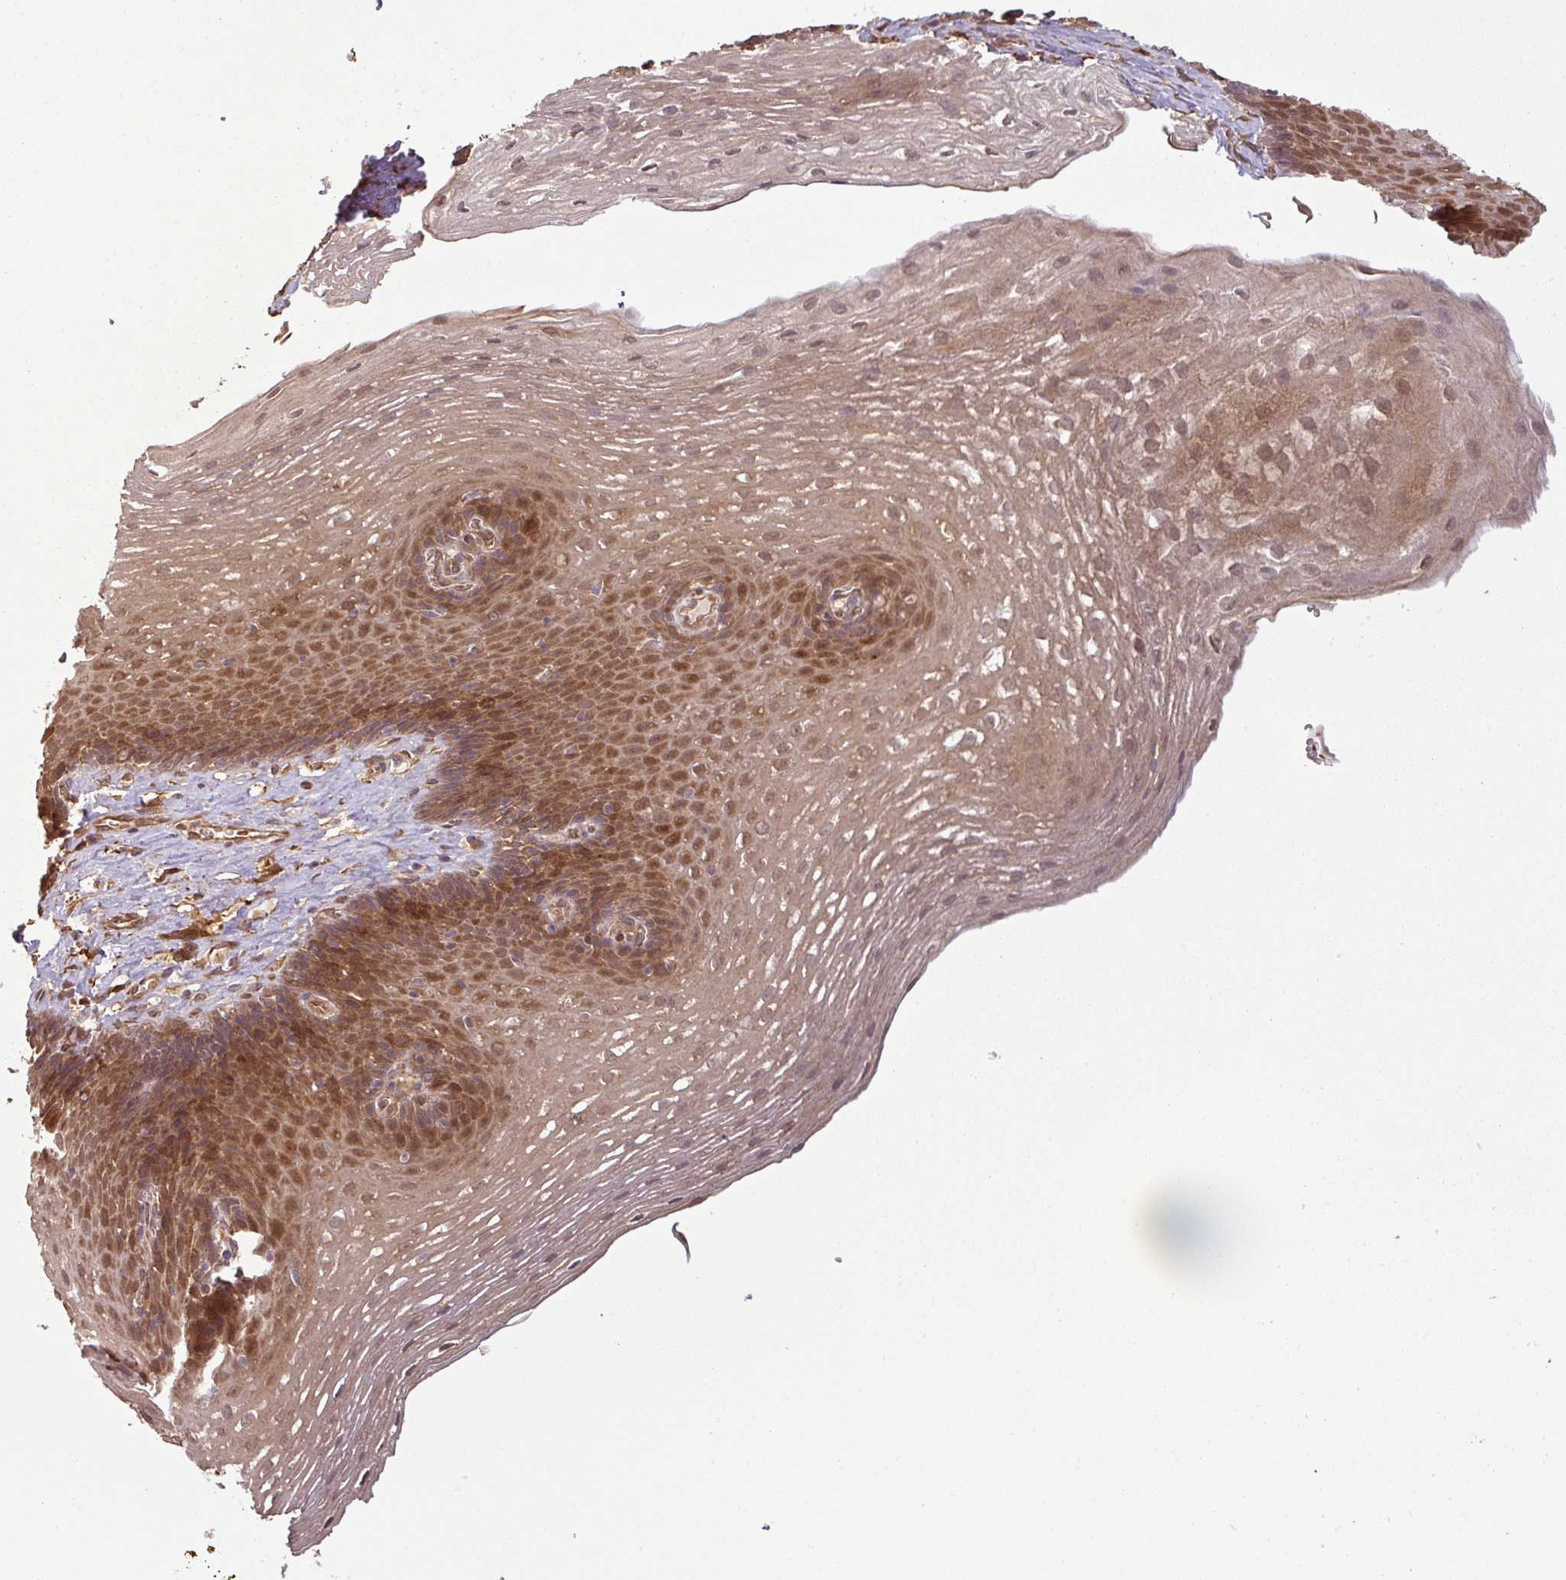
{"staining": {"intensity": "moderate", "quantity": ">75%", "location": "cytoplasmic/membranous"}, "tissue": "esophagus", "cell_type": "Squamous epithelial cells", "image_type": "normal", "snomed": [{"axis": "morphology", "description": "Normal tissue, NOS"}, {"axis": "topography", "description": "Esophagus"}], "caption": "Esophagus stained with DAB immunohistochemistry exhibits medium levels of moderate cytoplasmic/membranous positivity in about >75% of squamous epithelial cells. The staining is performed using DAB (3,3'-diaminobenzidine) brown chromogen to label protein expression. The nuclei are counter-stained blue using hematoxylin.", "gene": "MAP3K6", "patient": {"sex": "female", "age": 66}}